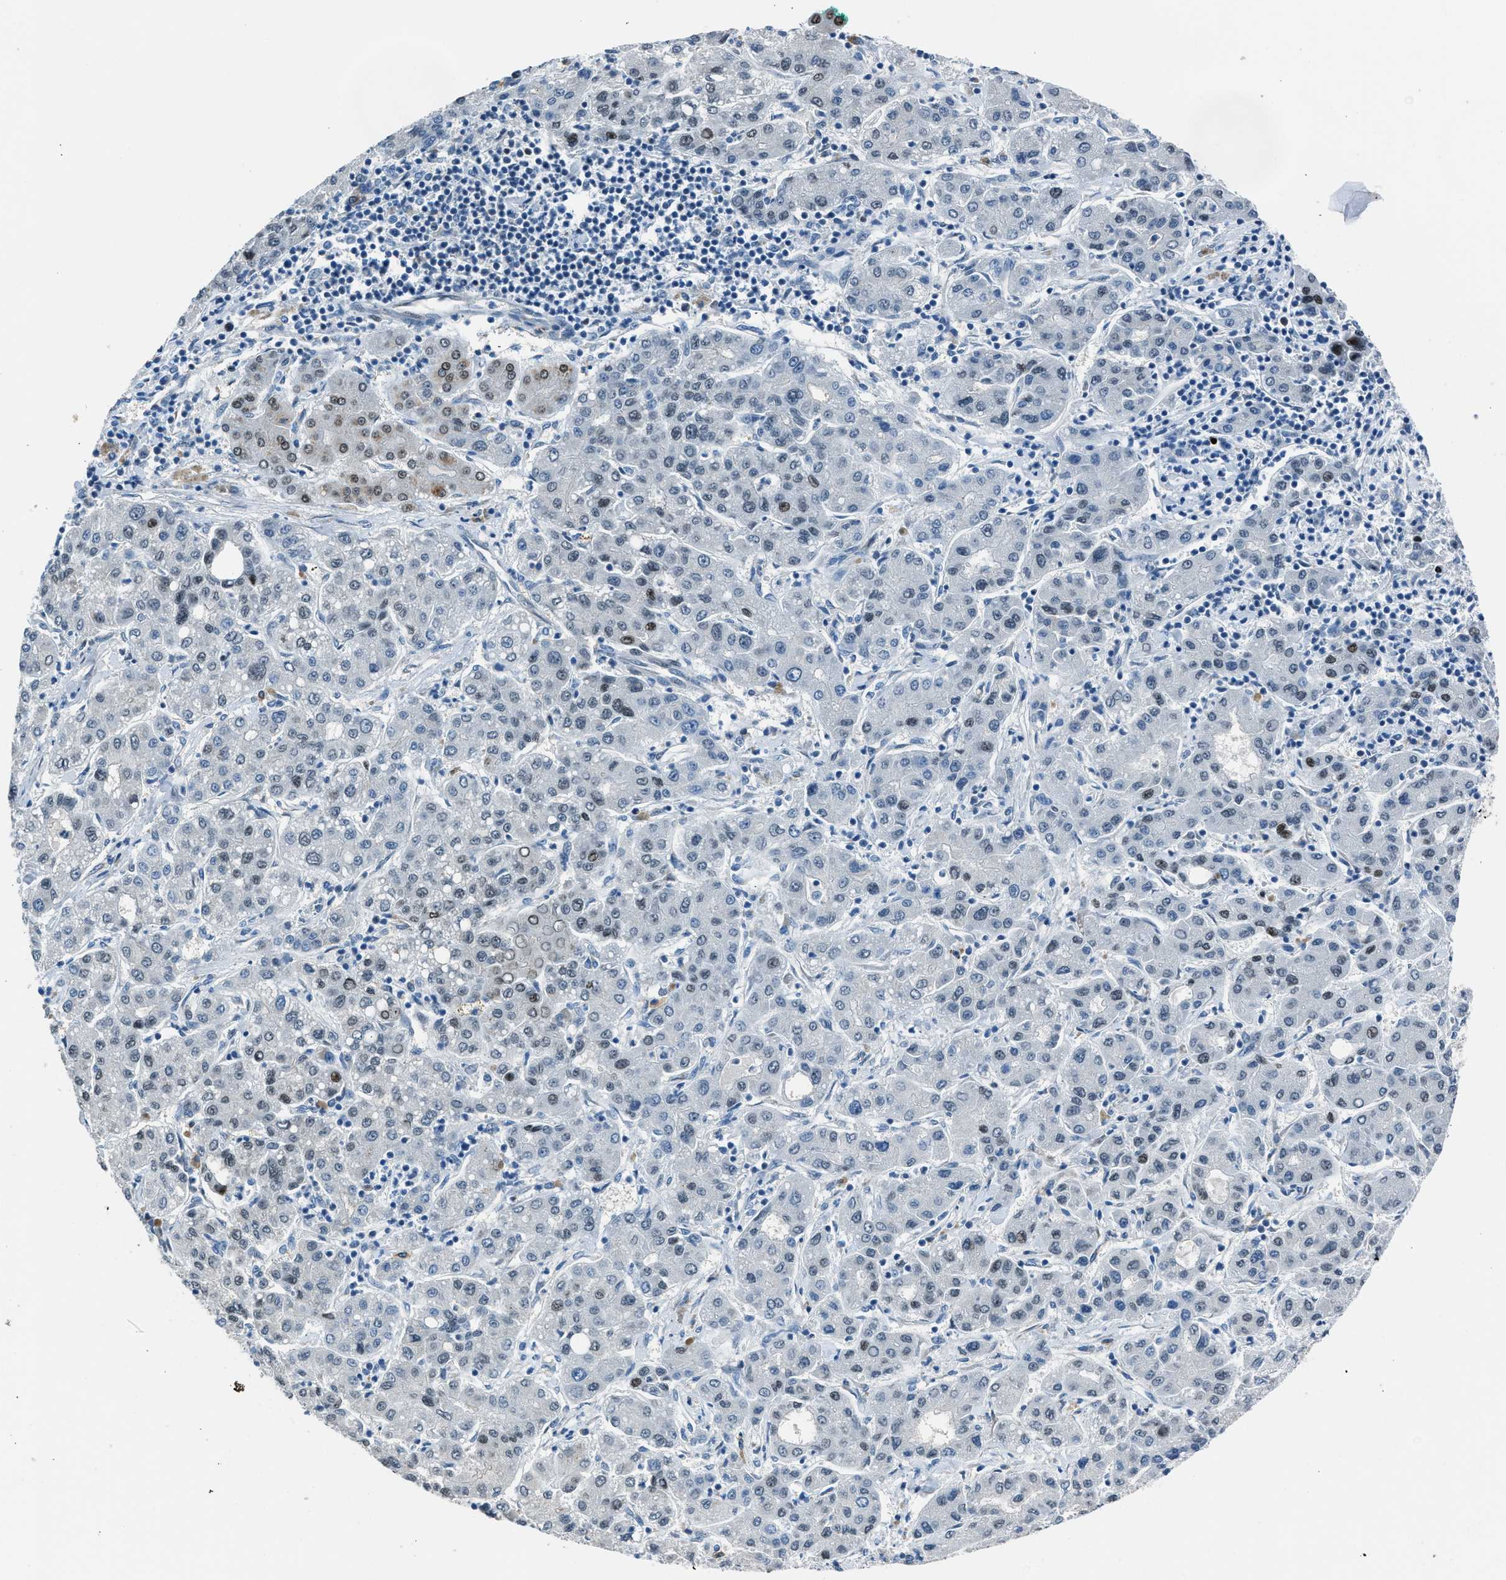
{"staining": {"intensity": "weak", "quantity": "<25%", "location": "nuclear"}, "tissue": "liver cancer", "cell_type": "Tumor cells", "image_type": "cancer", "snomed": [{"axis": "morphology", "description": "Carcinoma, Hepatocellular, NOS"}, {"axis": "topography", "description": "Liver"}], "caption": "Immunohistochemistry image of neoplastic tissue: human hepatocellular carcinoma (liver) stained with DAB (3,3'-diaminobenzidine) displays no significant protein positivity in tumor cells.", "gene": "RNF41", "patient": {"sex": "male", "age": 65}}